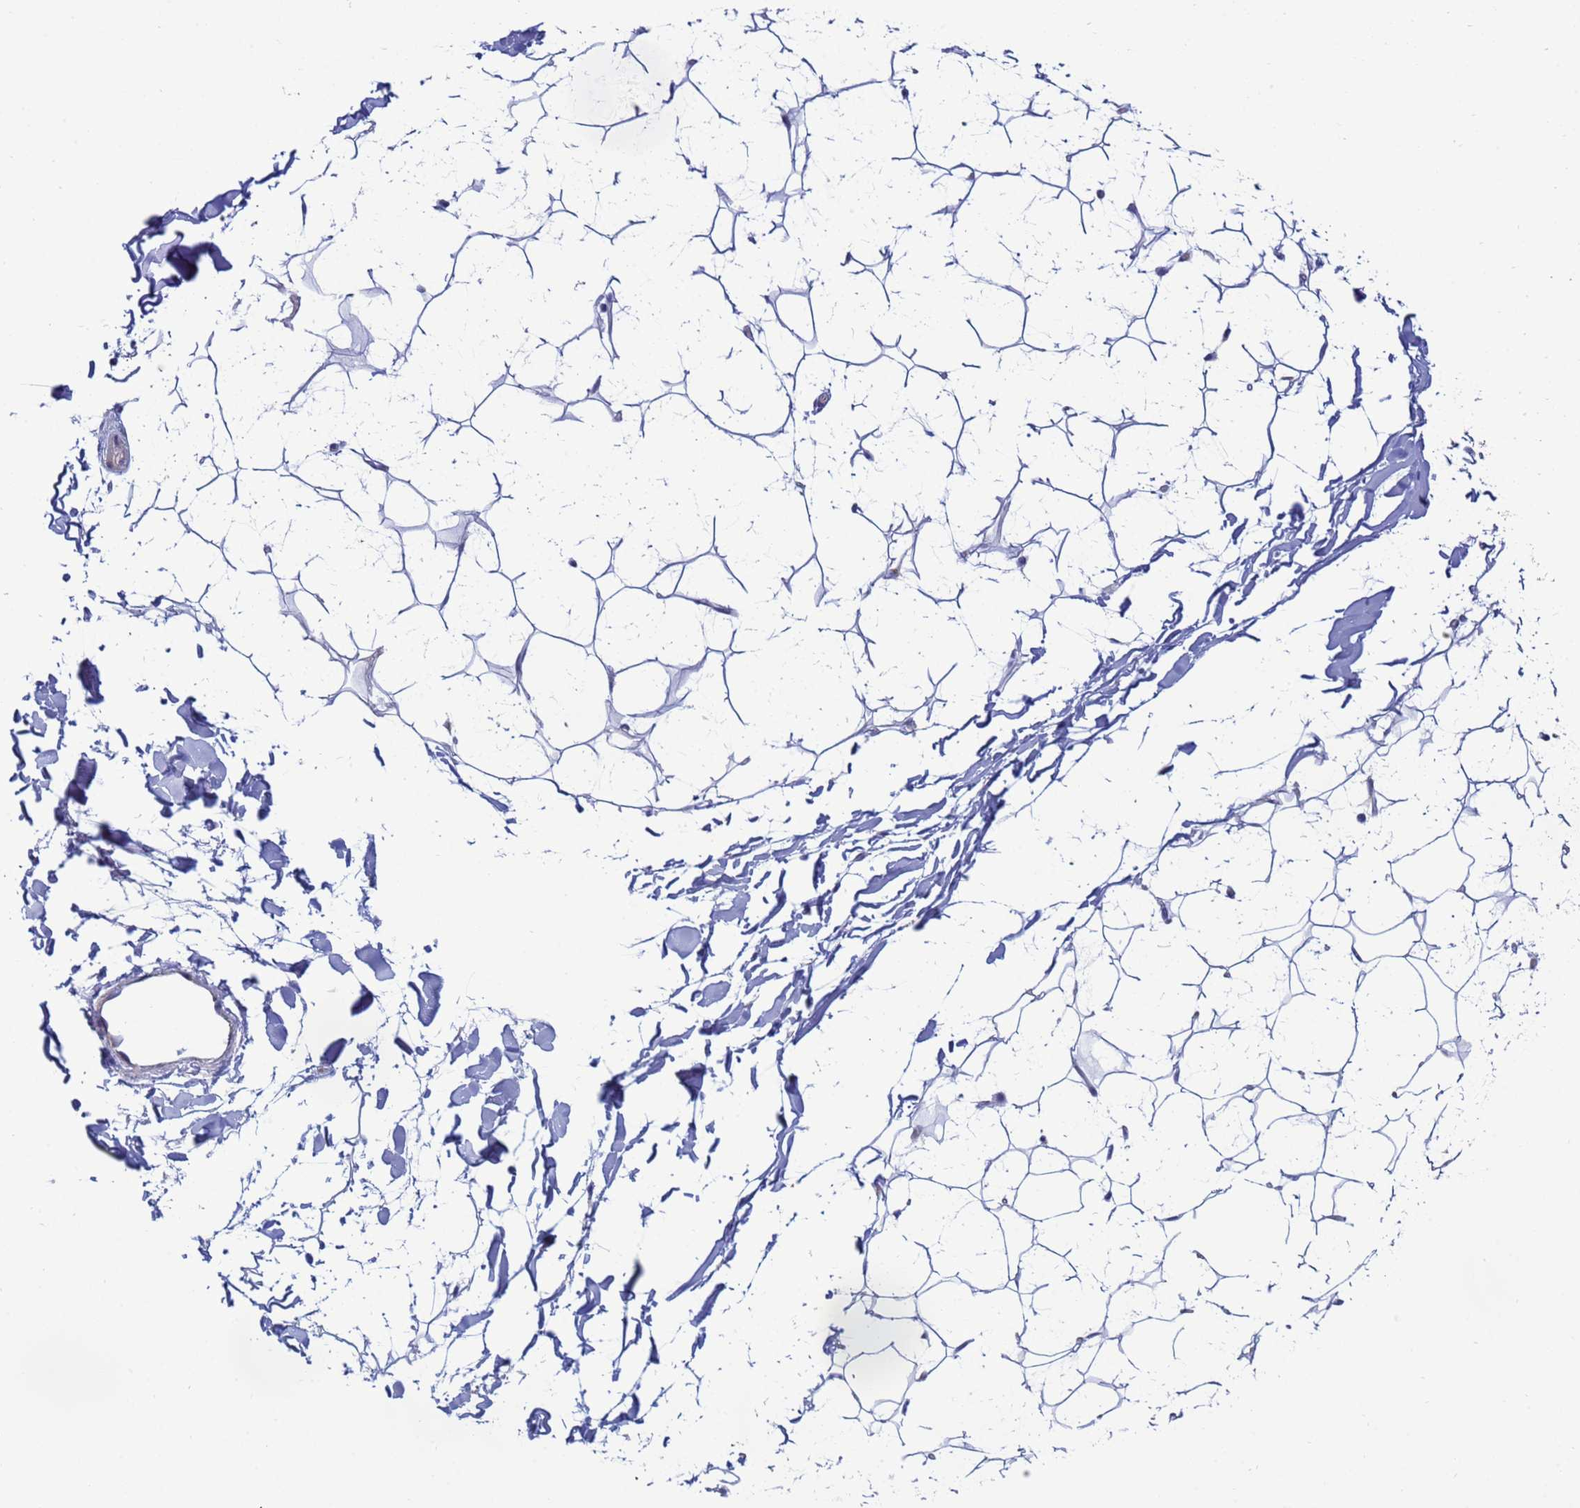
{"staining": {"intensity": "negative", "quantity": "none", "location": "none"}, "tissue": "adipose tissue", "cell_type": "Adipocytes", "image_type": "normal", "snomed": [{"axis": "morphology", "description": "Normal tissue, NOS"}, {"axis": "topography", "description": "Breast"}], "caption": "DAB (3,3'-diaminobenzidine) immunohistochemical staining of benign human adipose tissue displays no significant staining in adipocytes.", "gene": "TRPC6", "patient": {"sex": "female", "age": 26}}